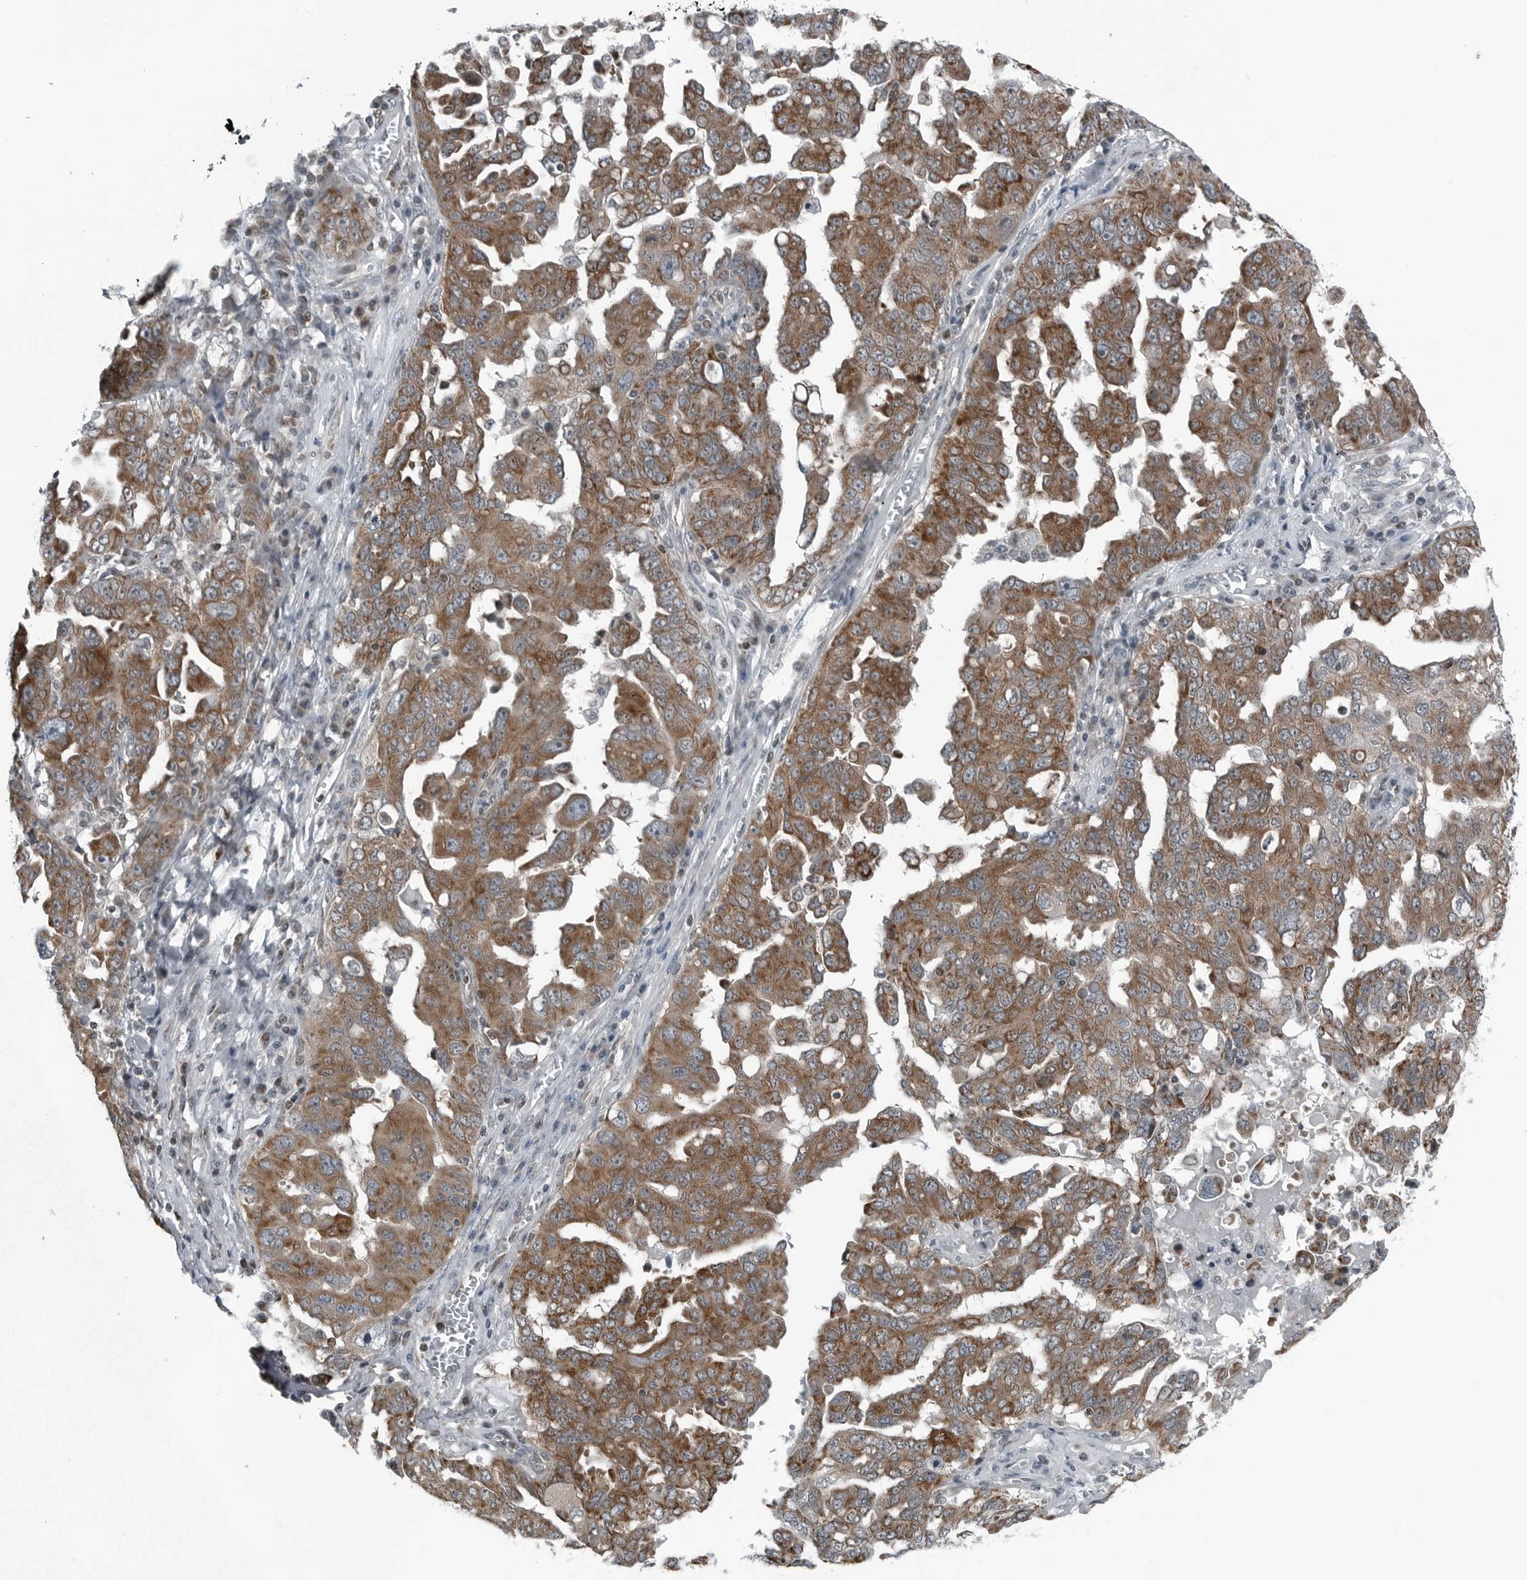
{"staining": {"intensity": "moderate", "quantity": ">75%", "location": "cytoplasmic/membranous"}, "tissue": "ovarian cancer", "cell_type": "Tumor cells", "image_type": "cancer", "snomed": [{"axis": "morphology", "description": "Carcinoma, endometroid"}, {"axis": "topography", "description": "Ovary"}], "caption": "Immunohistochemical staining of ovarian cancer (endometroid carcinoma) reveals medium levels of moderate cytoplasmic/membranous staining in about >75% of tumor cells. (brown staining indicates protein expression, while blue staining denotes nuclei).", "gene": "GAK", "patient": {"sex": "female", "age": 62}}